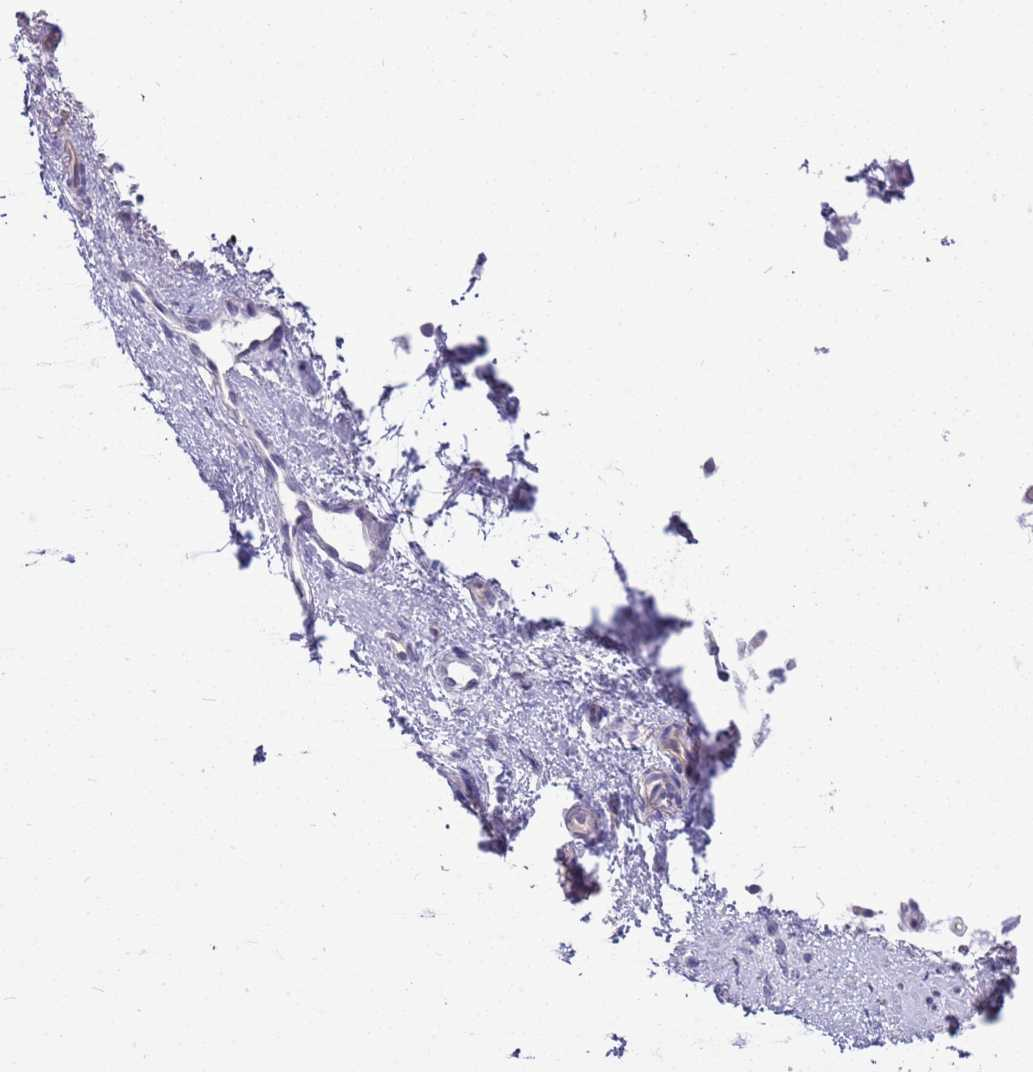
{"staining": {"intensity": "negative", "quantity": "none", "location": "none"}, "tissue": "nasopharynx", "cell_type": "Respiratory epithelial cells", "image_type": "normal", "snomed": [{"axis": "morphology", "description": "Normal tissue, NOS"}, {"axis": "topography", "description": "Nasopharynx"}], "caption": "High power microscopy micrograph of an immunohistochemistry micrograph of normal nasopharynx, revealing no significant expression in respiratory epithelial cells. Brightfield microscopy of IHC stained with DAB (brown) and hematoxylin (blue), captured at high magnification.", "gene": "BRMS1L", "patient": {"sex": "male", "age": 82}}